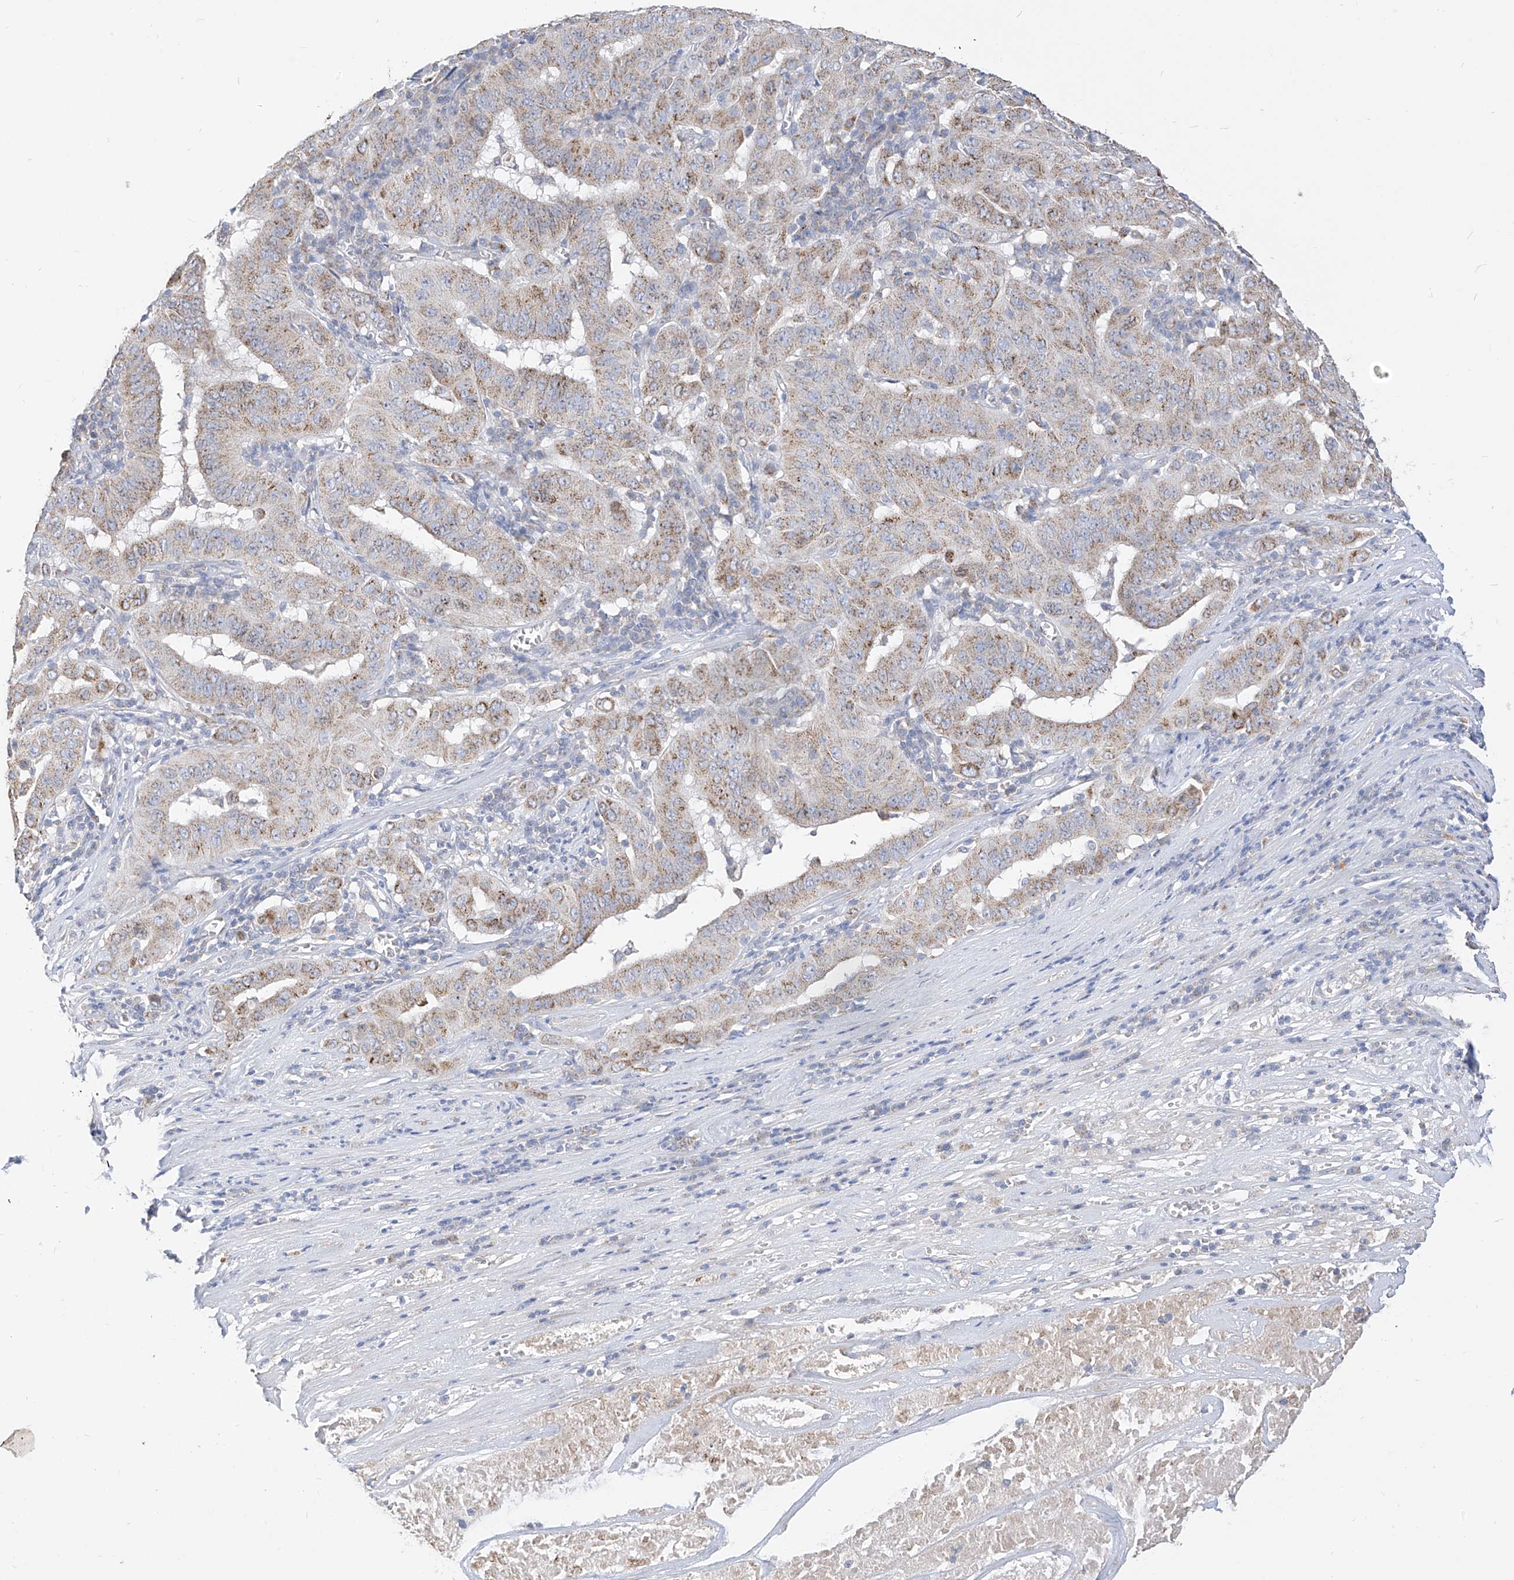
{"staining": {"intensity": "weak", "quantity": ">75%", "location": "cytoplasmic/membranous"}, "tissue": "pancreatic cancer", "cell_type": "Tumor cells", "image_type": "cancer", "snomed": [{"axis": "morphology", "description": "Adenocarcinoma, NOS"}, {"axis": "topography", "description": "Pancreas"}], "caption": "Weak cytoplasmic/membranous positivity for a protein is identified in about >75% of tumor cells of pancreatic adenocarcinoma using IHC.", "gene": "RASA2", "patient": {"sex": "male", "age": 63}}